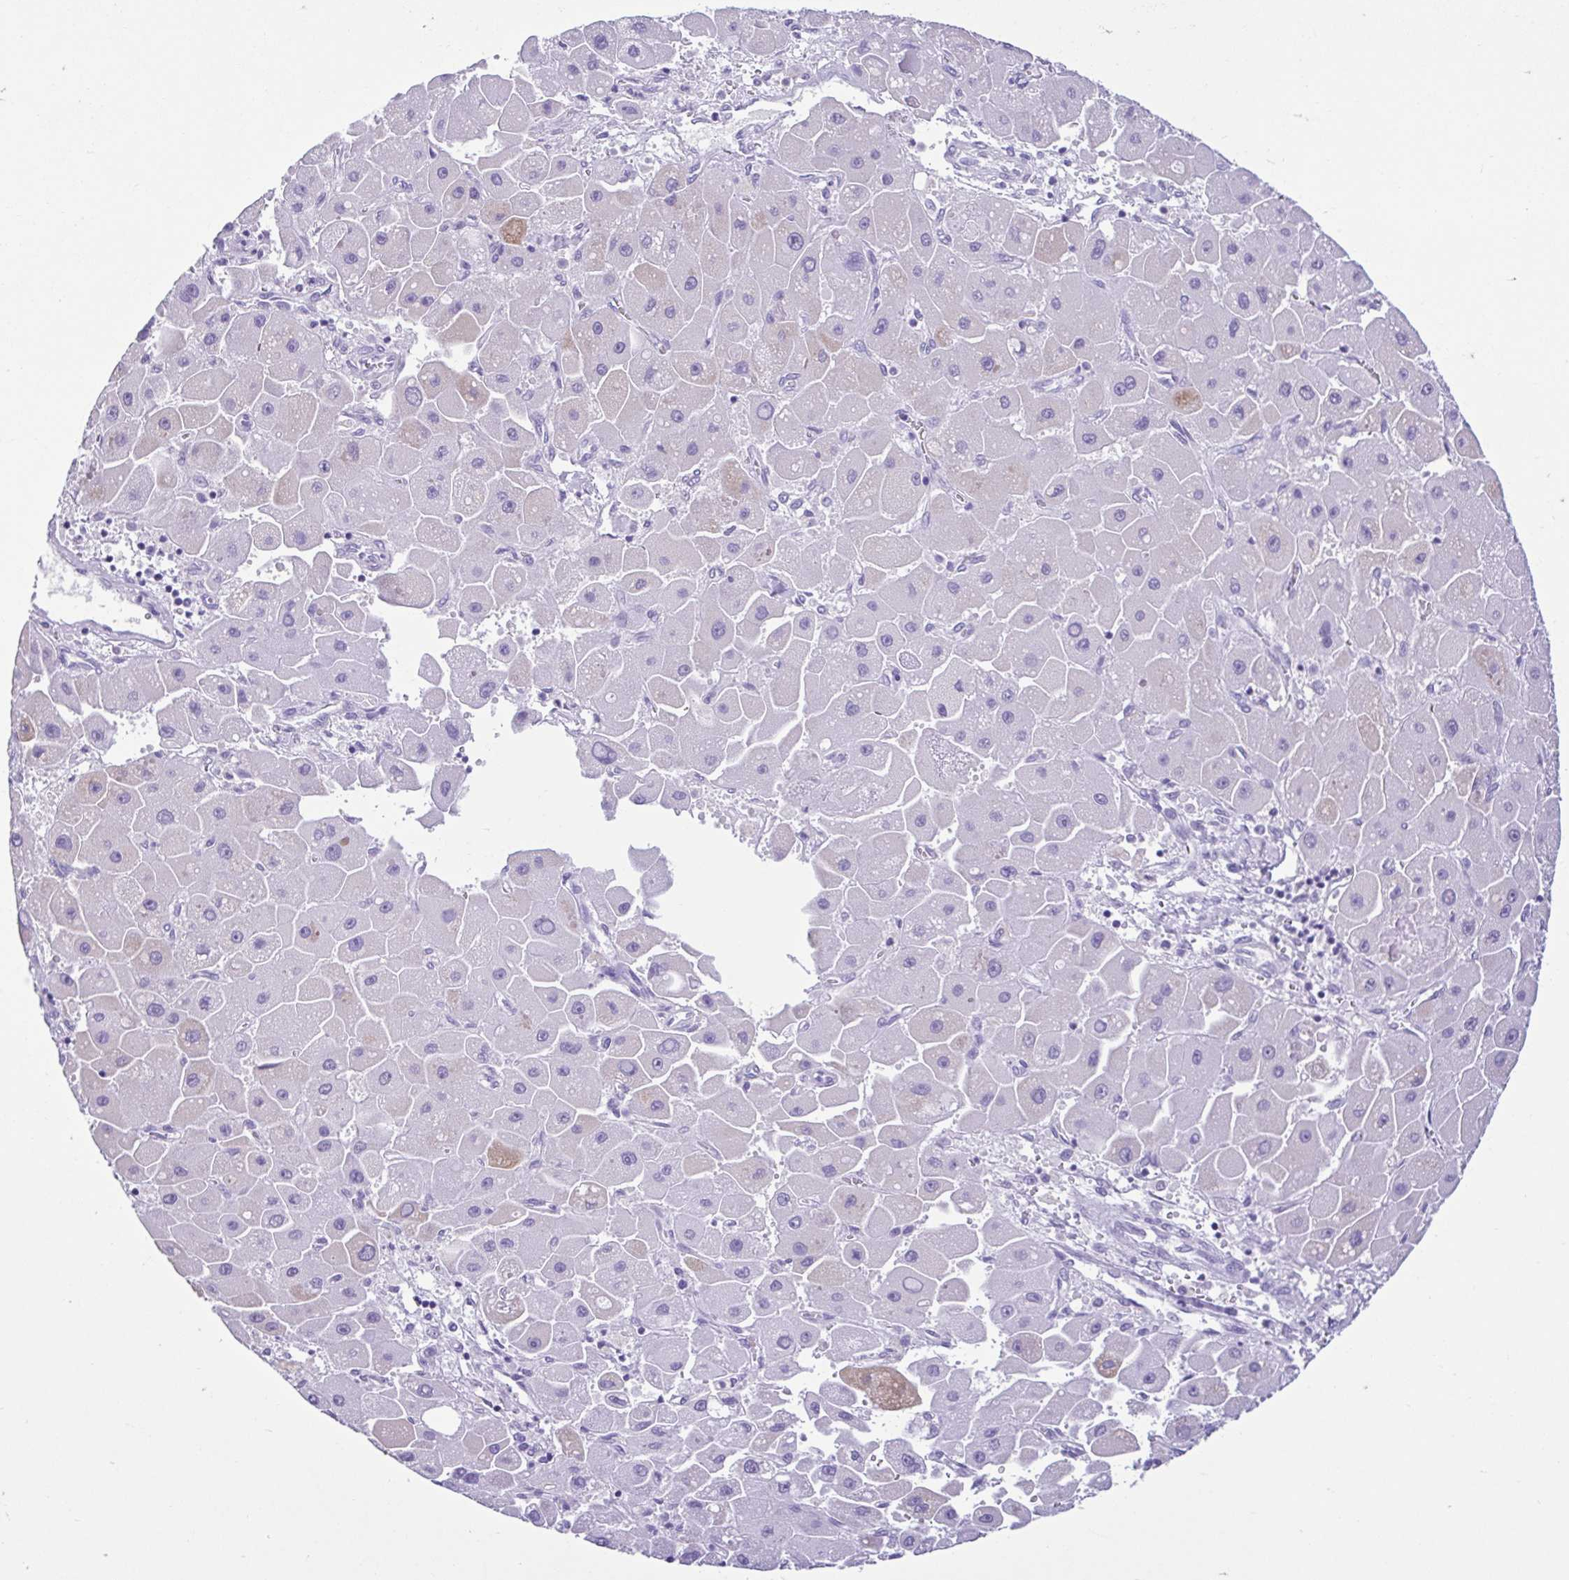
{"staining": {"intensity": "weak", "quantity": "<25%", "location": "cytoplasmic/membranous"}, "tissue": "liver cancer", "cell_type": "Tumor cells", "image_type": "cancer", "snomed": [{"axis": "morphology", "description": "Carcinoma, Hepatocellular, NOS"}, {"axis": "topography", "description": "Liver"}], "caption": "Micrograph shows no protein expression in tumor cells of liver hepatocellular carcinoma tissue. (DAB (3,3'-diaminobenzidine) IHC visualized using brightfield microscopy, high magnification).", "gene": "CBY2", "patient": {"sex": "male", "age": 24}}